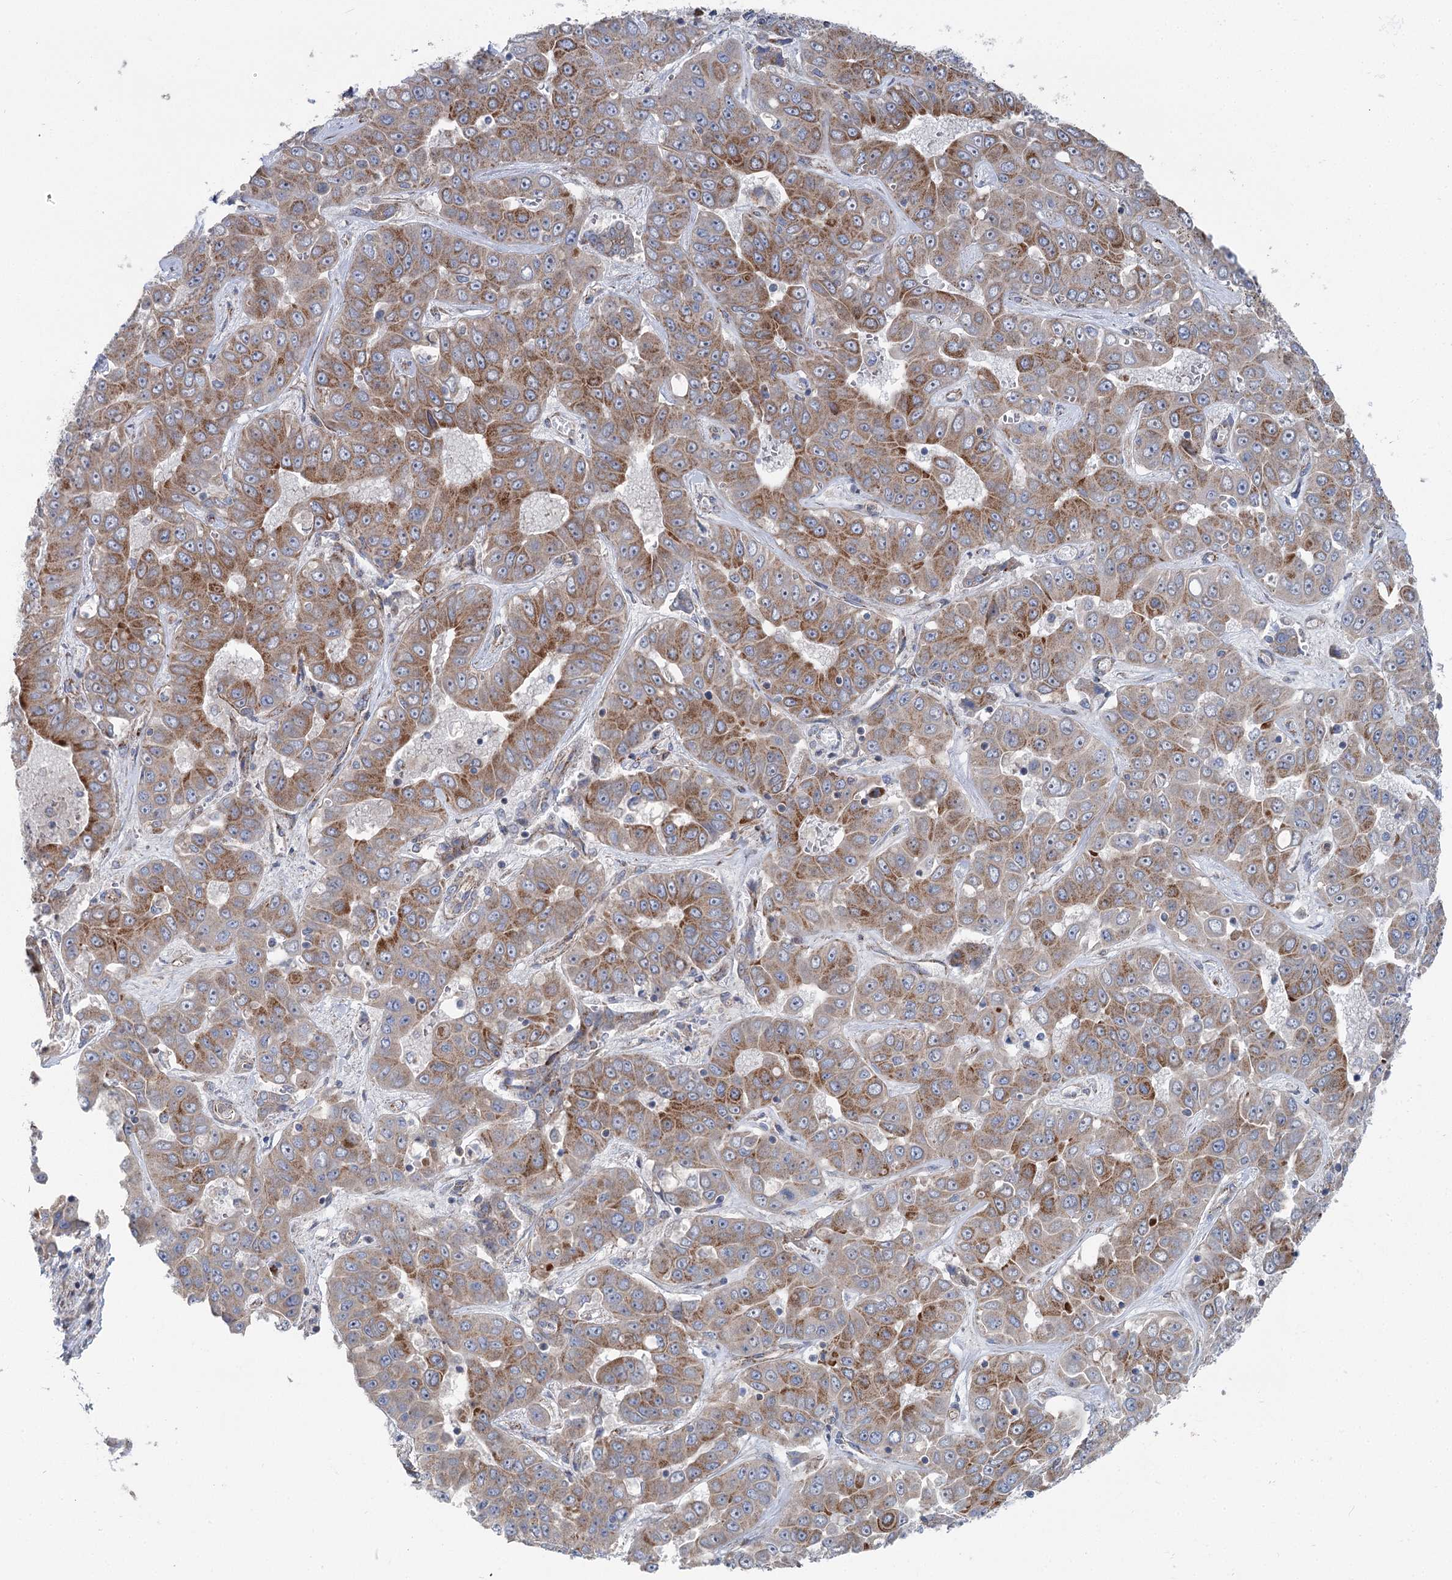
{"staining": {"intensity": "moderate", "quantity": ">75%", "location": "cytoplasmic/membranous"}, "tissue": "liver cancer", "cell_type": "Tumor cells", "image_type": "cancer", "snomed": [{"axis": "morphology", "description": "Cholangiocarcinoma"}, {"axis": "topography", "description": "Liver"}], "caption": "Moderate cytoplasmic/membranous expression for a protein is identified in about >75% of tumor cells of liver cancer (cholangiocarcinoma) using IHC.", "gene": "MARK2", "patient": {"sex": "female", "age": 52}}